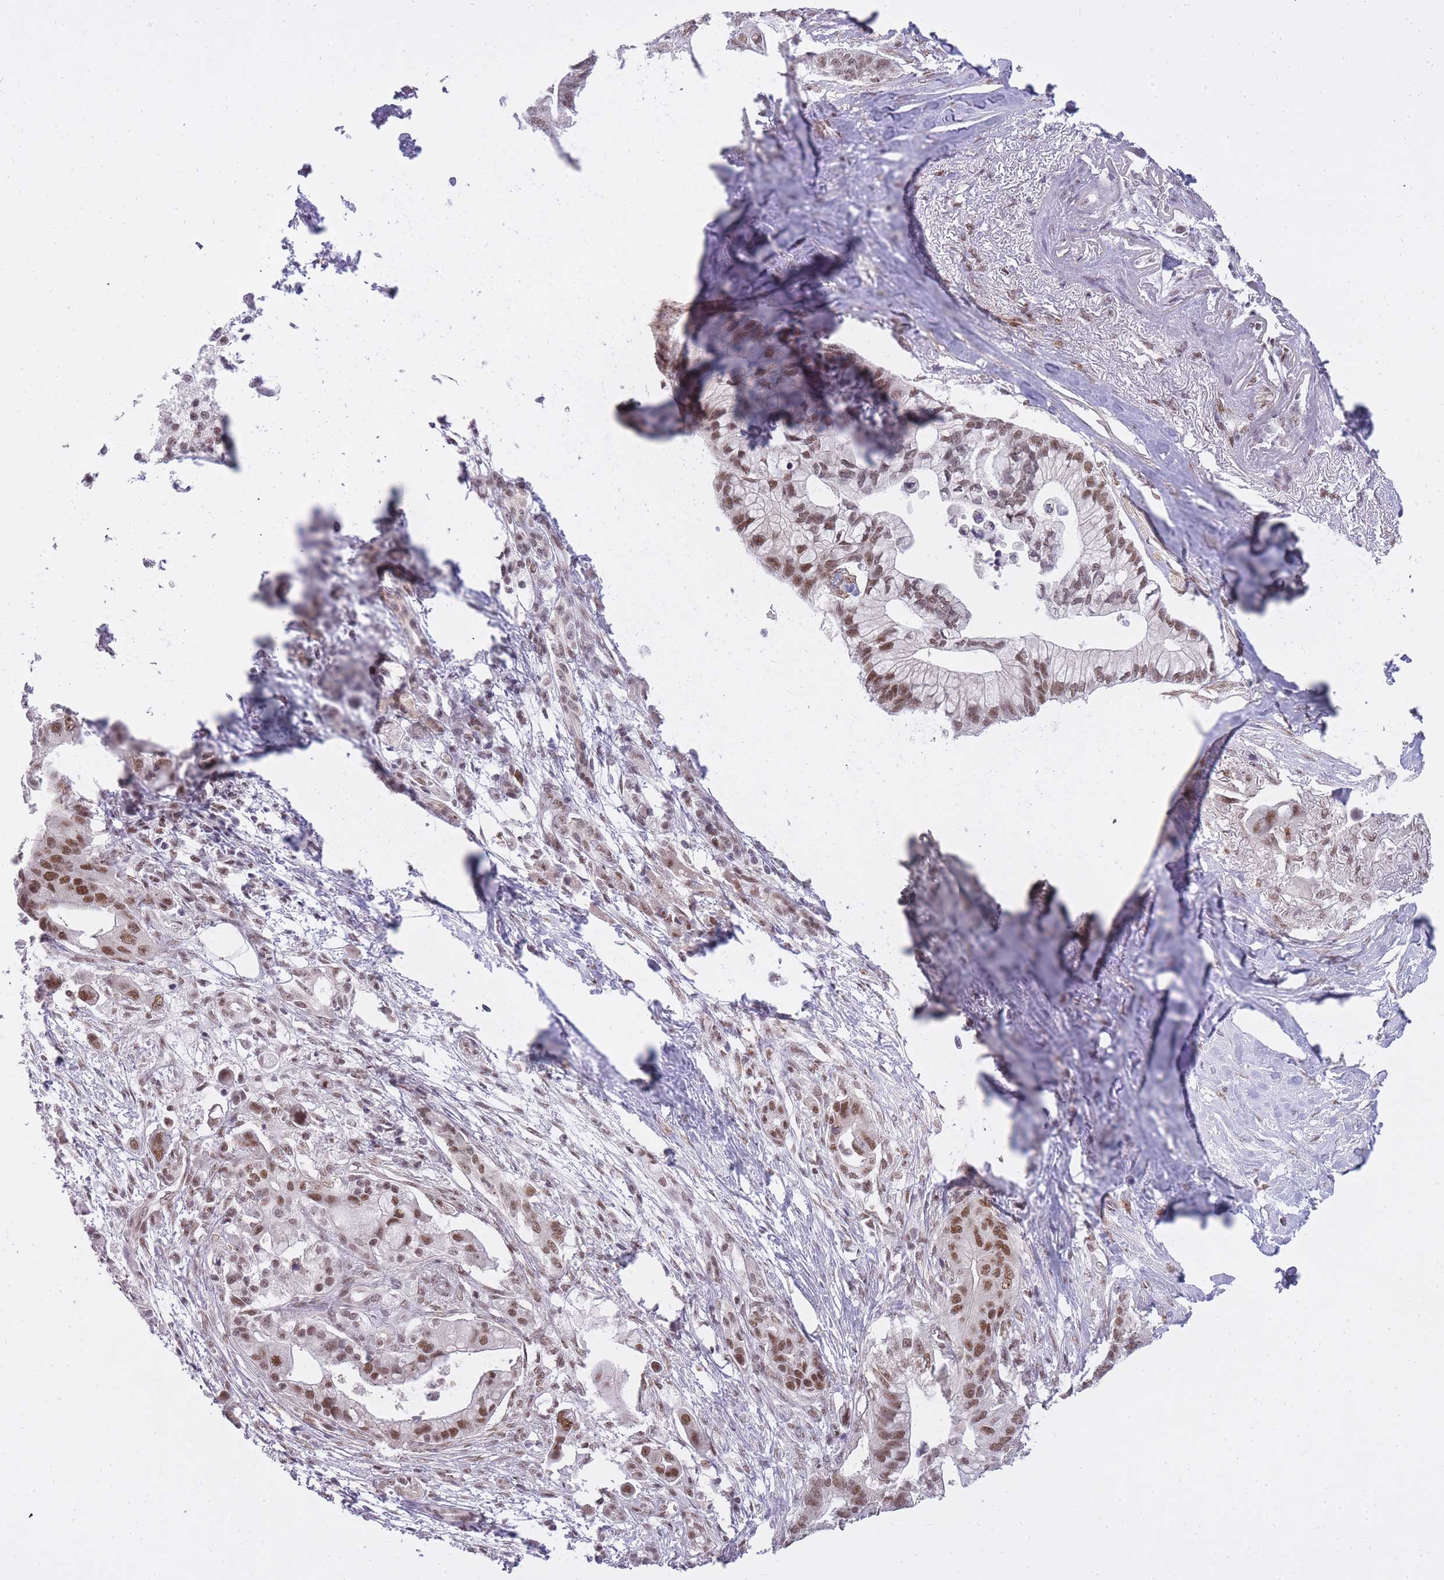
{"staining": {"intensity": "moderate", "quantity": ">75%", "location": "nuclear"}, "tissue": "pancreatic cancer", "cell_type": "Tumor cells", "image_type": "cancer", "snomed": [{"axis": "morphology", "description": "Adenocarcinoma, NOS"}, {"axis": "topography", "description": "Pancreas"}], "caption": "This micrograph shows immunohistochemistry (IHC) staining of pancreatic cancer (adenocarcinoma), with medium moderate nuclear expression in about >75% of tumor cells.", "gene": "TIGD1", "patient": {"sex": "male", "age": 68}}